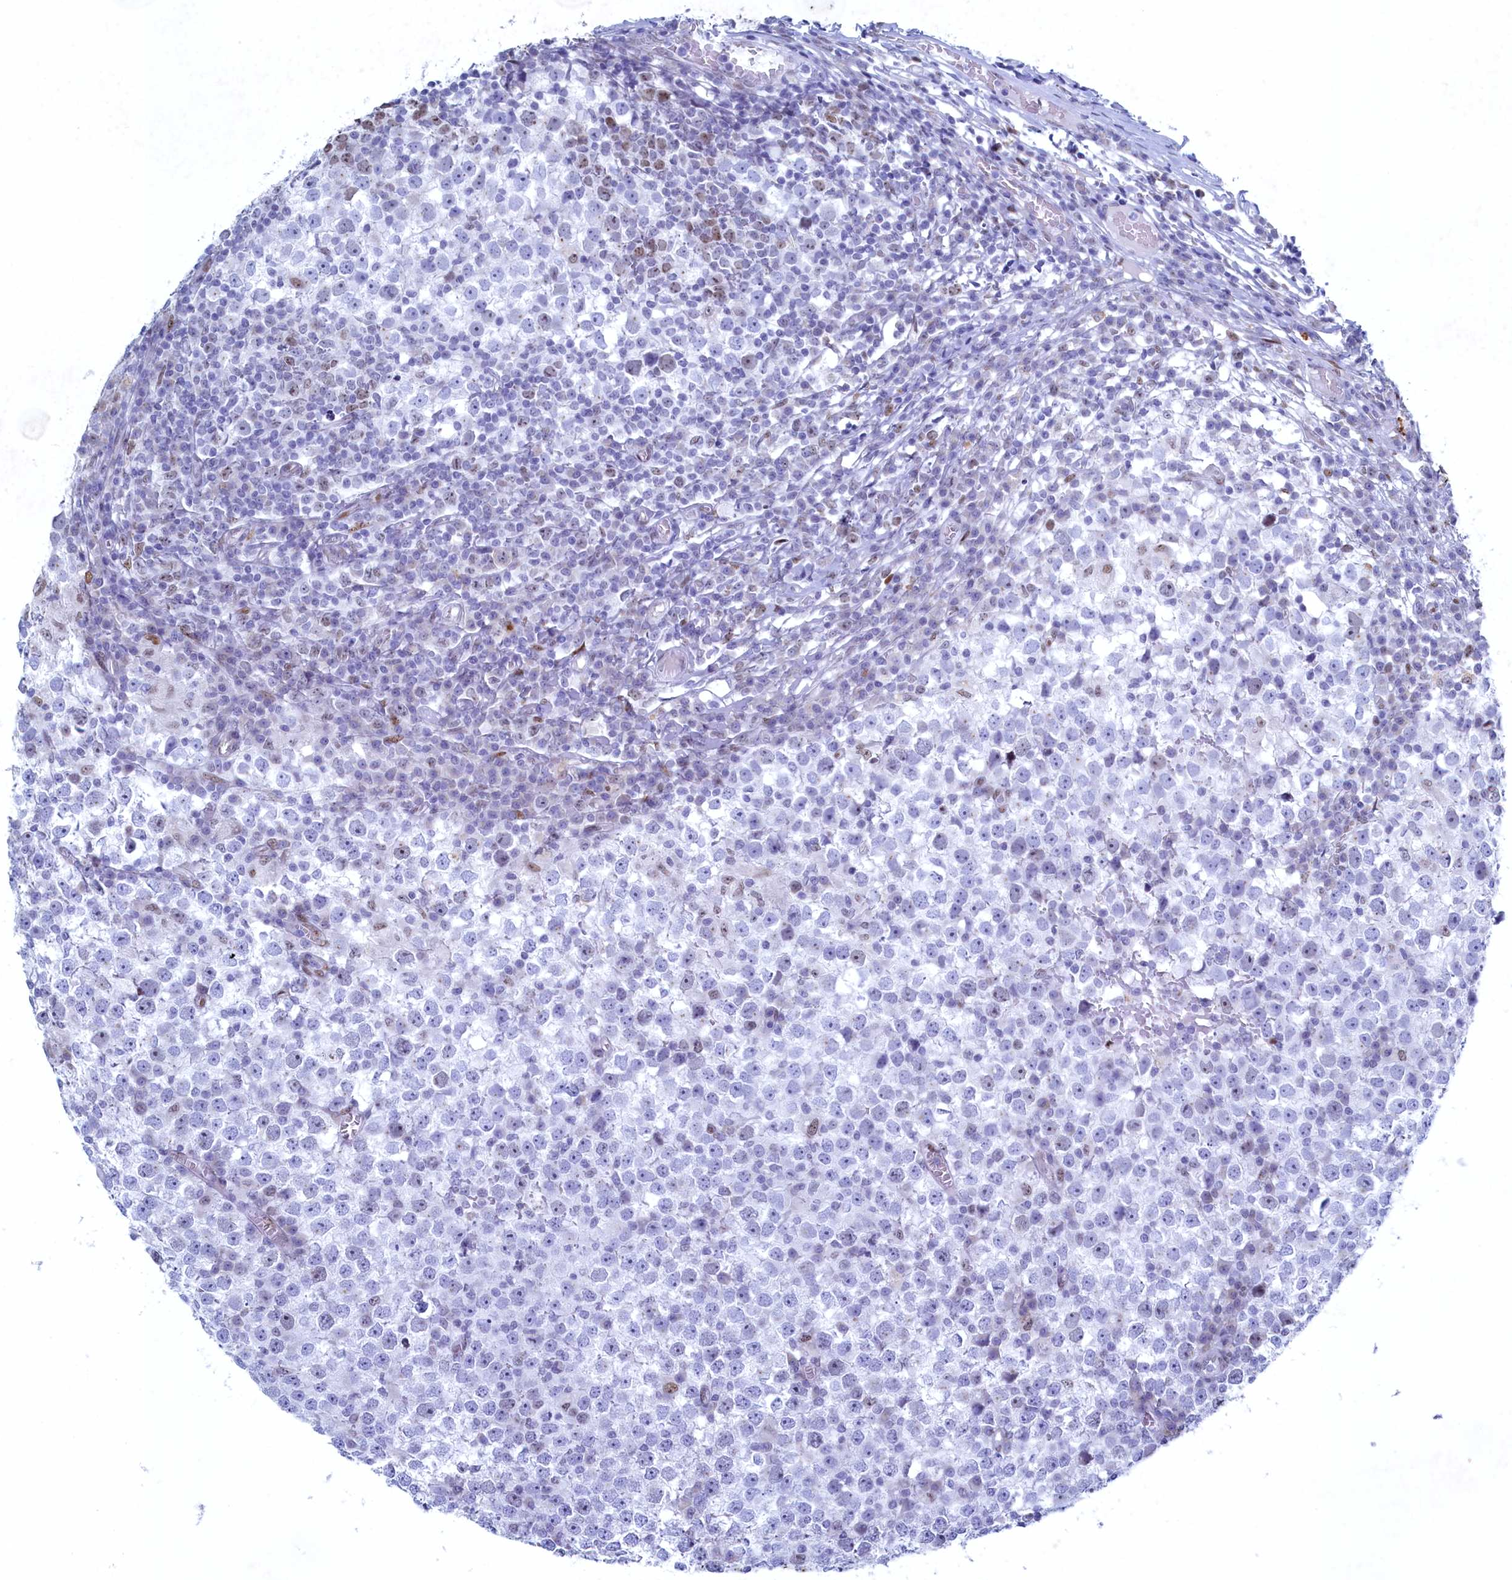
{"staining": {"intensity": "negative", "quantity": "none", "location": "none"}, "tissue": "testis cancer", "cell_type": "Tumor cells", "image_type": "cancer", "snomed": [{"axis": "morphology", "description": "Seminoma, NOS"}, {"axis": "topography", "description": "Testis"}], "caption": "DAB (3,3'-diaminobenzidine) immunohistochemical staining of human testis seminoma displays no significant positivity in tumor cells. (DAB IHC, high magnification).", "gene": "WDR76", "patient": {"sex": "male", "age": 65}}